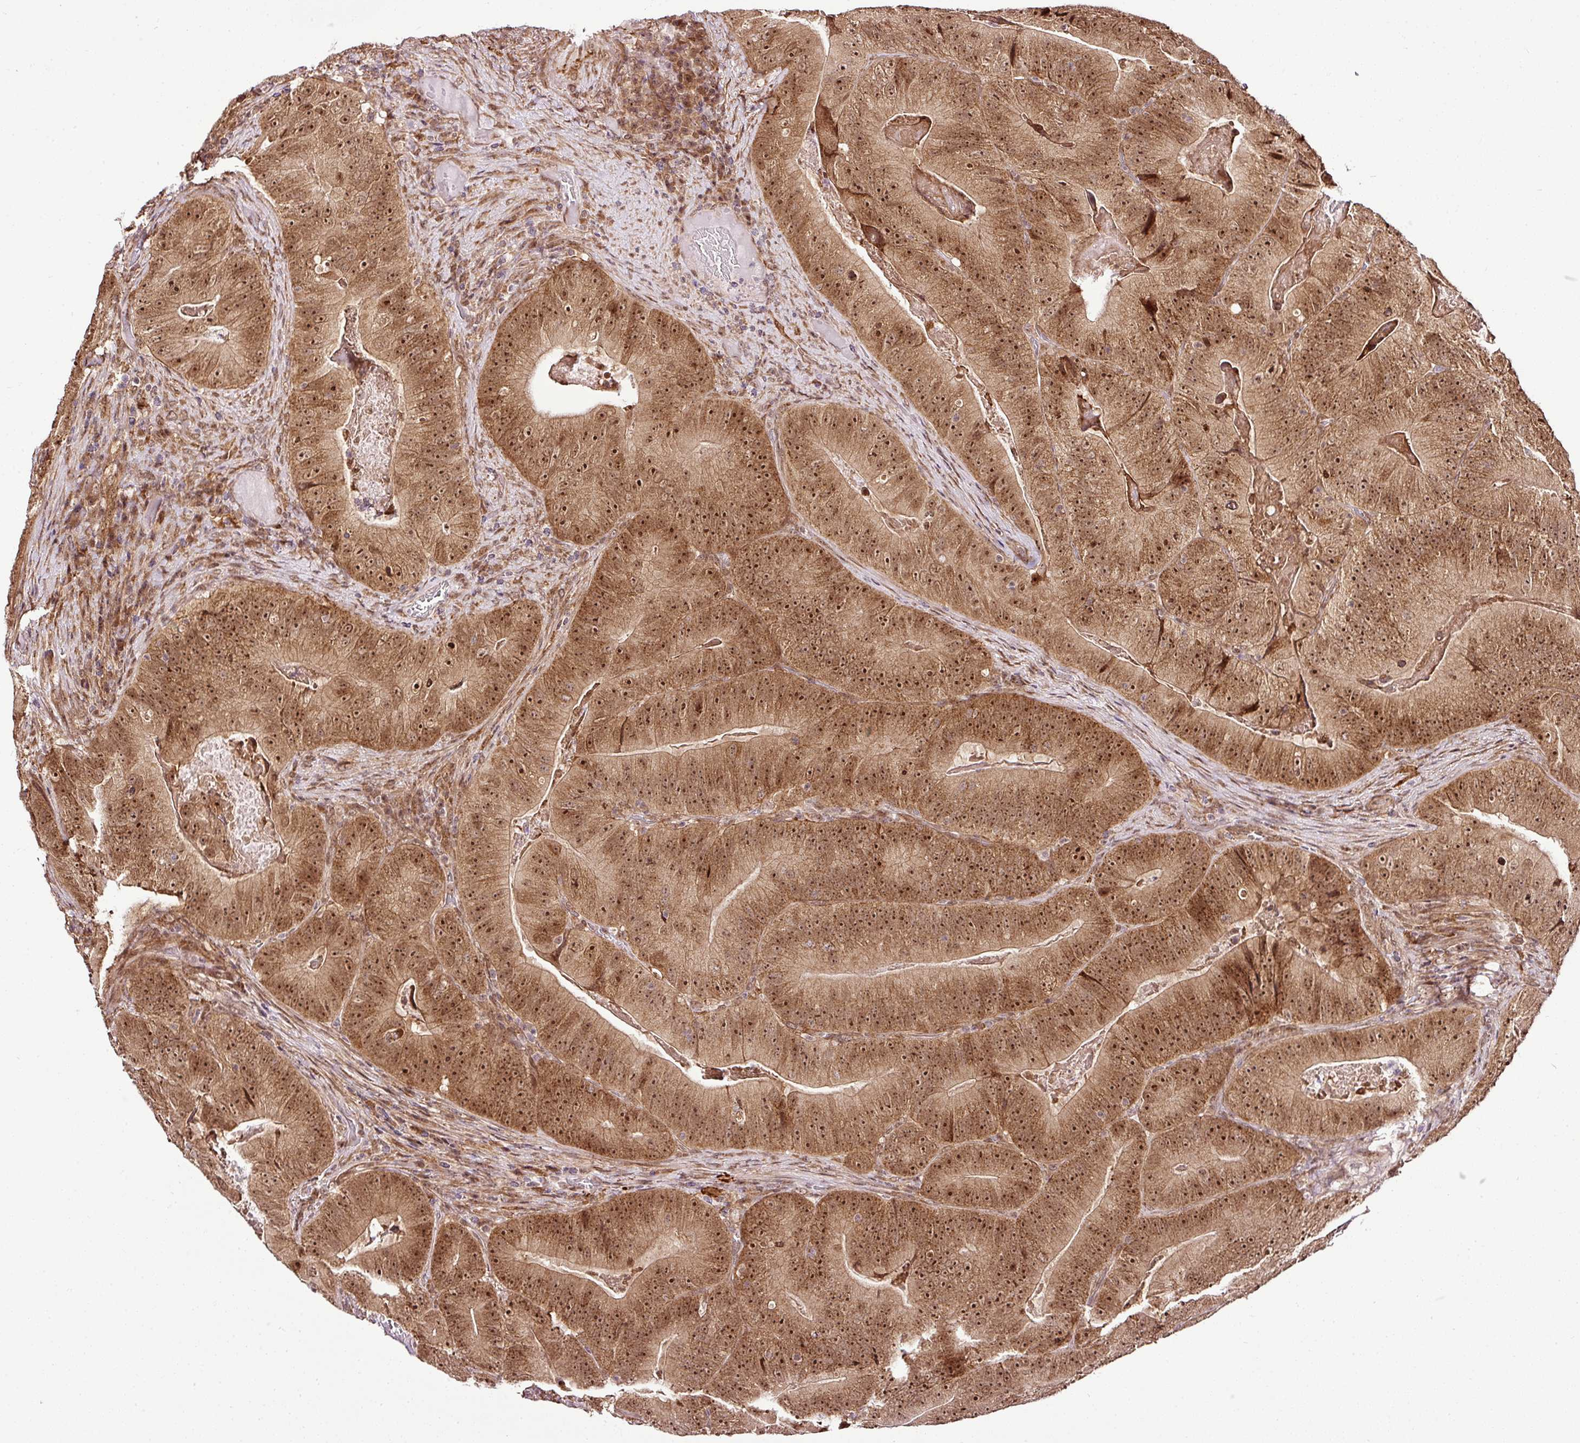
{"staining": {"intensity": "moderate", "quantity": ">75%", "location": "cytoplasmic/membranous,nuclear"}, "tissue": "colorectal cancer", "cell_type": "Tumor cells", "image_type": "cancer", "snomed": [{"axis": "morphology", "description": "Adenocarcinoma, NOS"}, {"axis": "topography", "description": "Colon"}], "caption": "Moderate cytoplasmic/membranous and nuclear expression is appreciated in approximately >75% of tumor cells in colorectal cancer.", "gene": "FAM153A", "patient": {"sex": "female", "age": 86}}